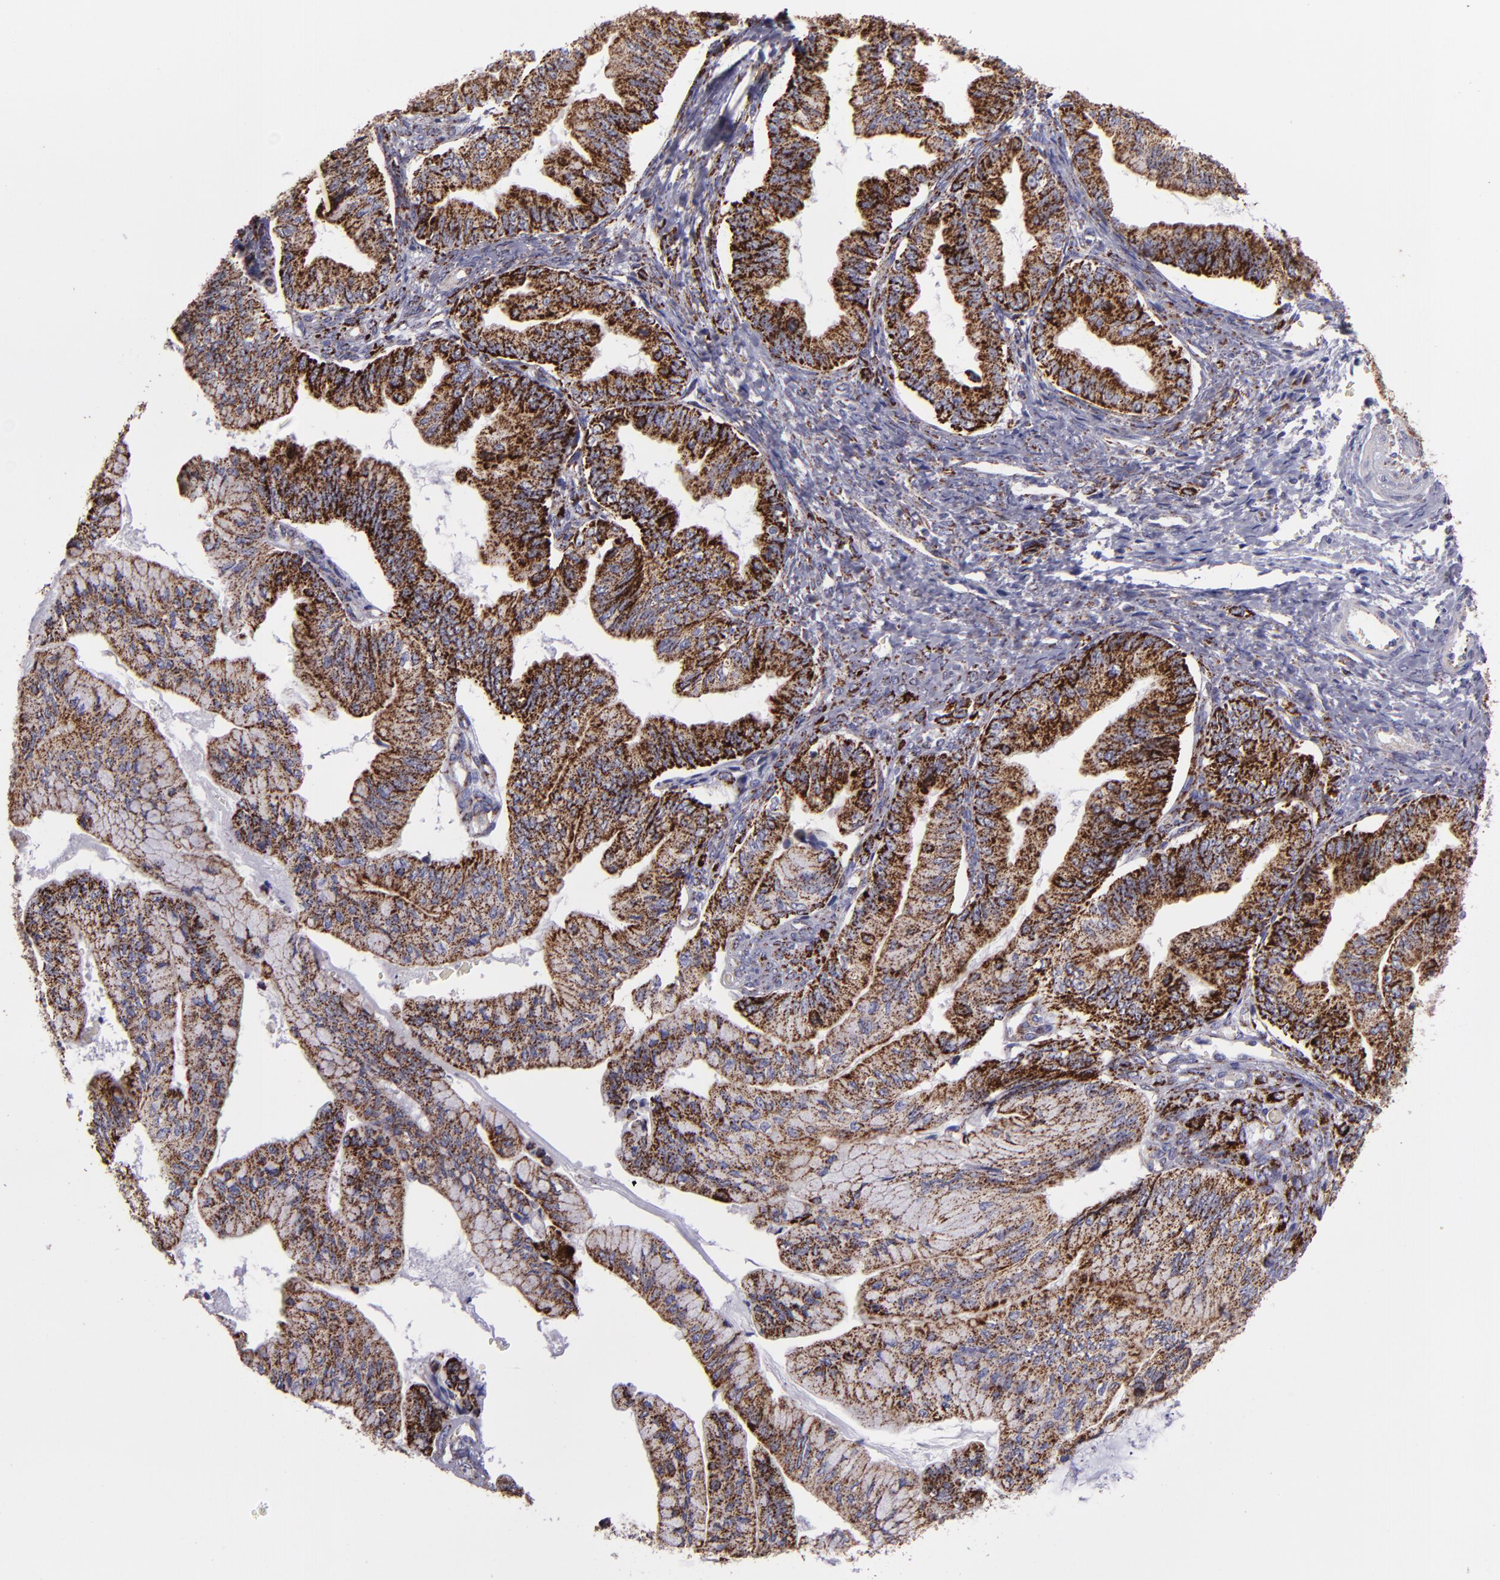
{"staining": {"intensity": "moderate", "quantity": ">75%", "location": "cytoplasmic/membranous"}, "tissue": "ovarian cancer", "cell_type": "Tumor cells", "image_type": "cancer", "snomed": [{"axis": "morphology", "description": "Cystadenocarcinoma, mucinous, NOS"}, {"axis": "topography", "description": "Ovary"}], "caption": "This histopathology image displays IHC staining of ovarian cancer, with medium moderate cytoplasmic/membranous staining in approximately >75% of tumor cells.", "gene": "HSPD1", "patient": {"sex": "female", "age": 36}}